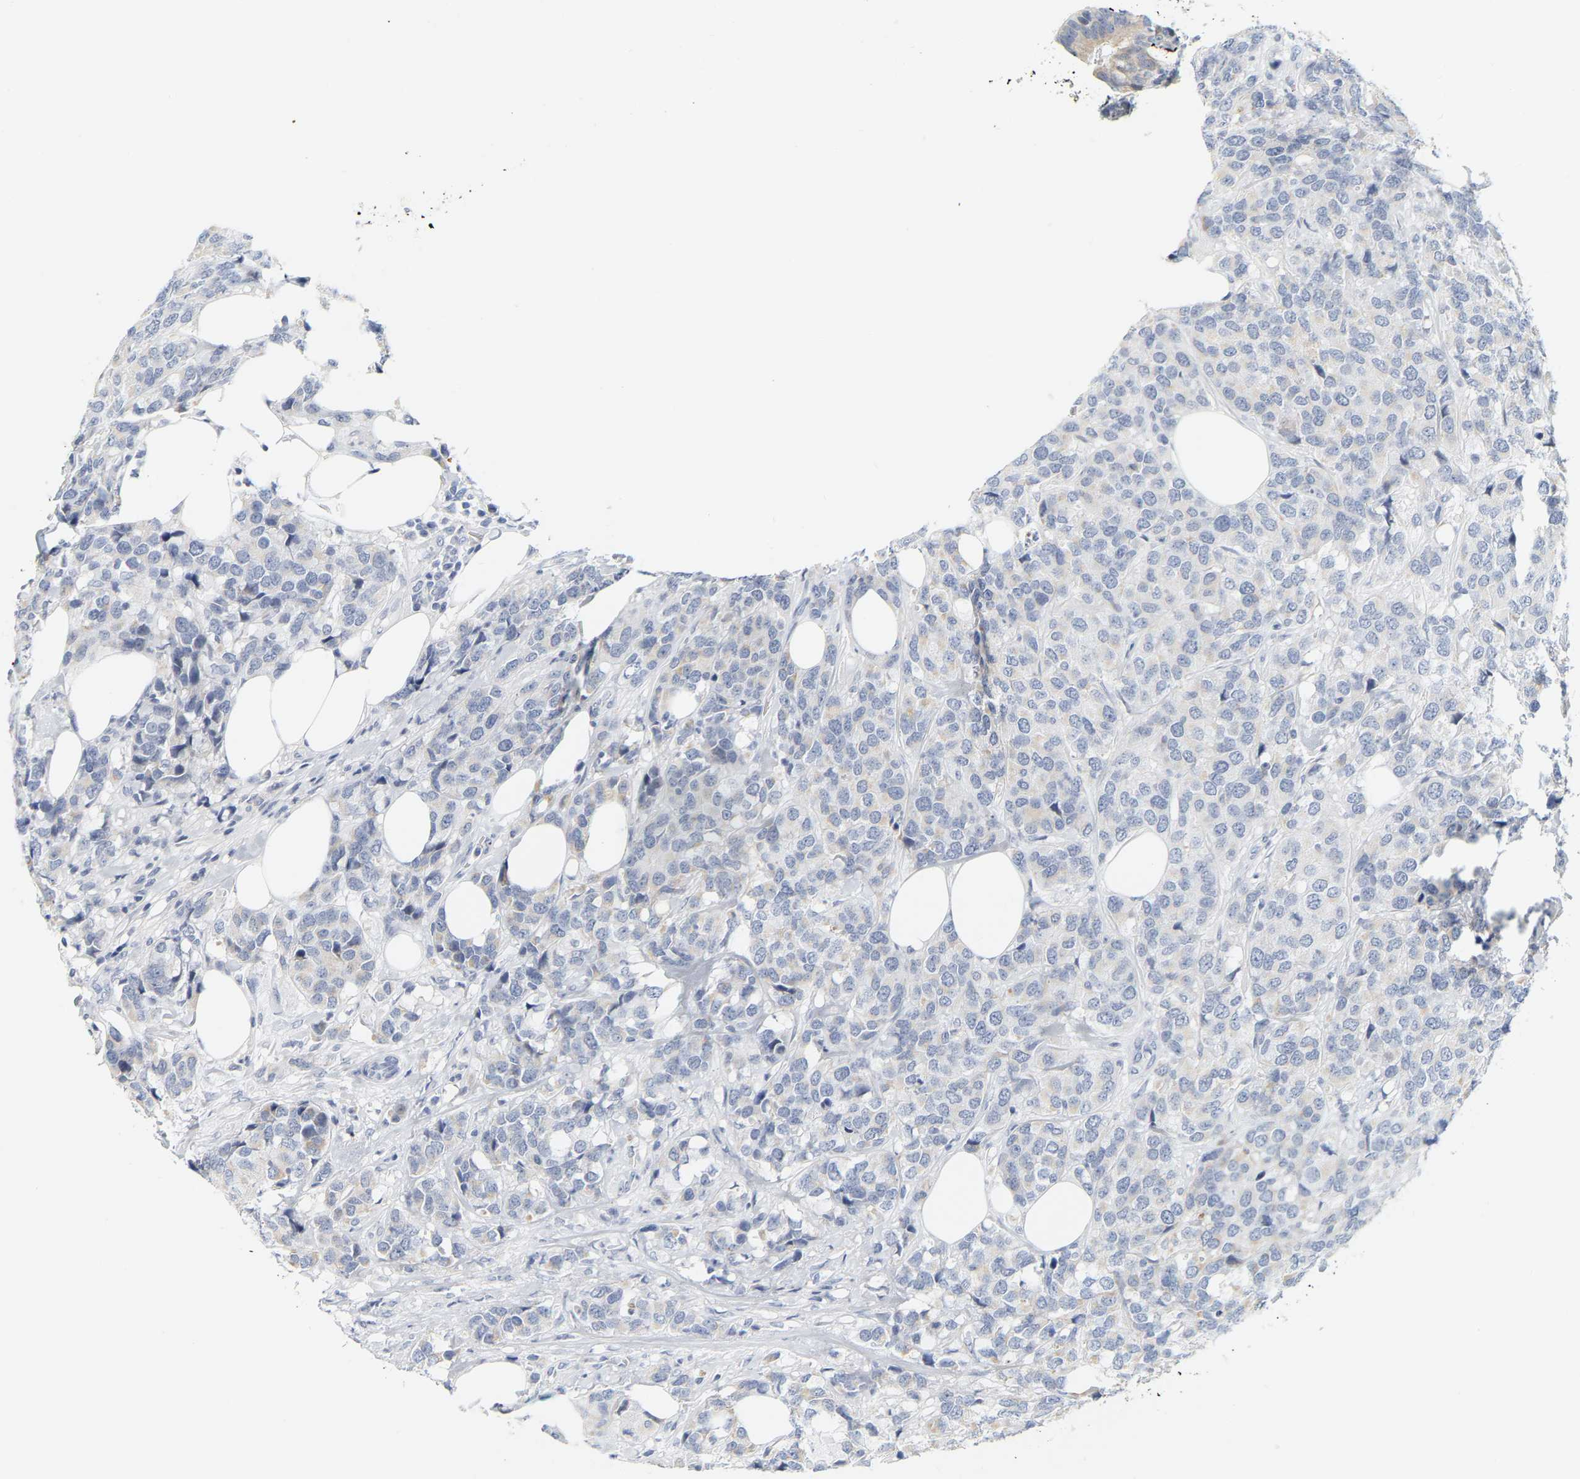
{"staining": {"intensity": "negative", "quantity": "none", "location": "none"}, "tissue": "breast cancer", "cell_type": "Tumor cells", "image_type": "cancer", "snomed": [{"axis": "morphology", "description": "Lobular carcinoma"}, {"axis": "topography", "description": "Breast"}], "caption": "This is an IHC image of human lobular carcinoma (breast). There is no expression in tumor cells.", "gene": "KRT76", "patient": {"sex": "female", "age": 59}}